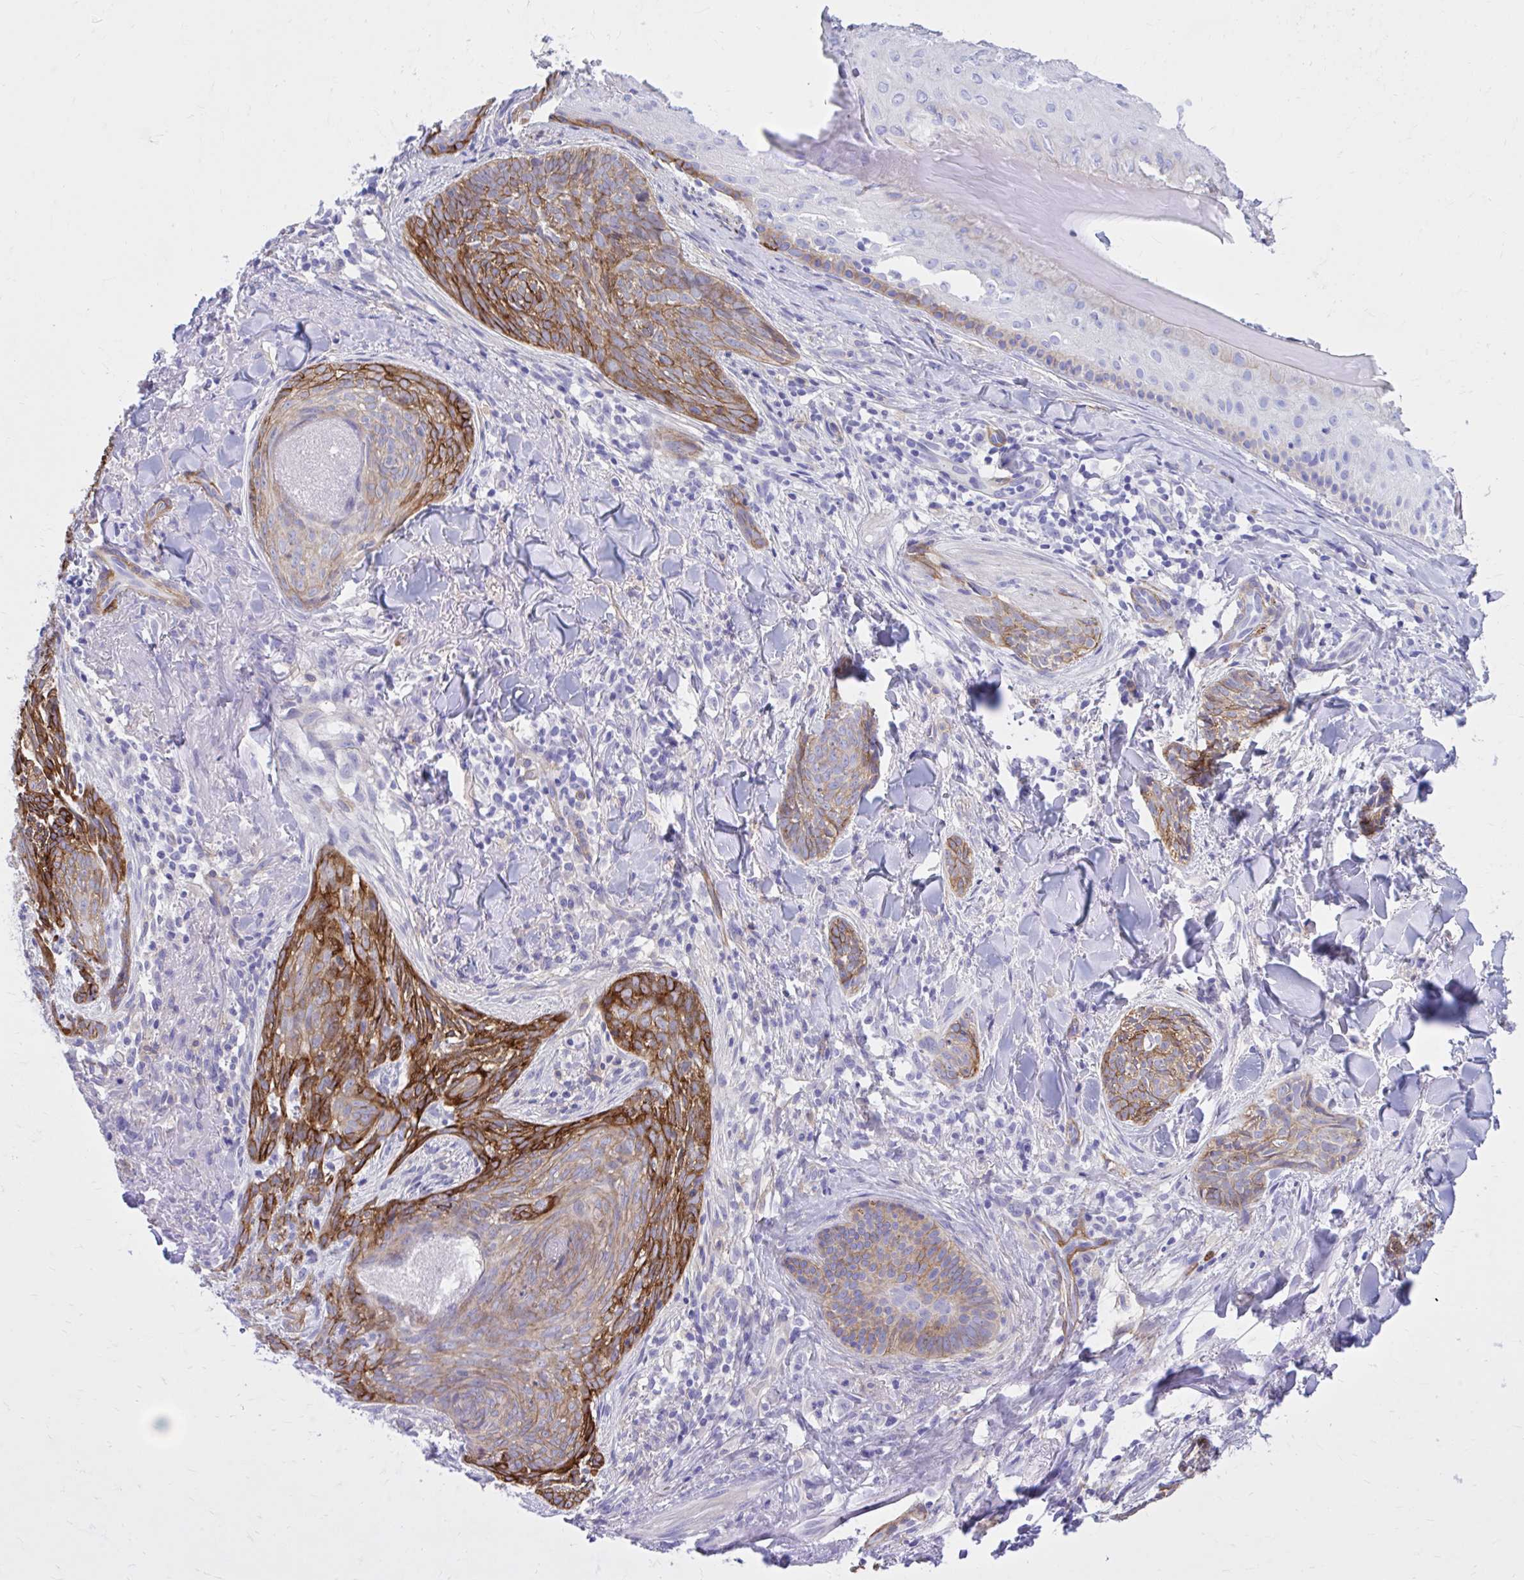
{"staining": {"intensity": "strong", "quantity": ">75%", "location": "cytoplasmic/membranous"}, "tissue": "skin cancer", "cell_type": "Tumor cells", "image_type": "cancer", "snomed": [{"axis": "morphology", "description": "Basal cell carcinoma"}, {"axis": "topography", "description": "Skin"}], "caption": "Approximately >75% of tumor cells in human basal cell carcinoma (skin) display strong cytoplasmic/membranous protein expression as visualized by brown immunohistochemical staining.", "gene": "EPB41L1", "patient": {"sex": "female", "age": 93}}